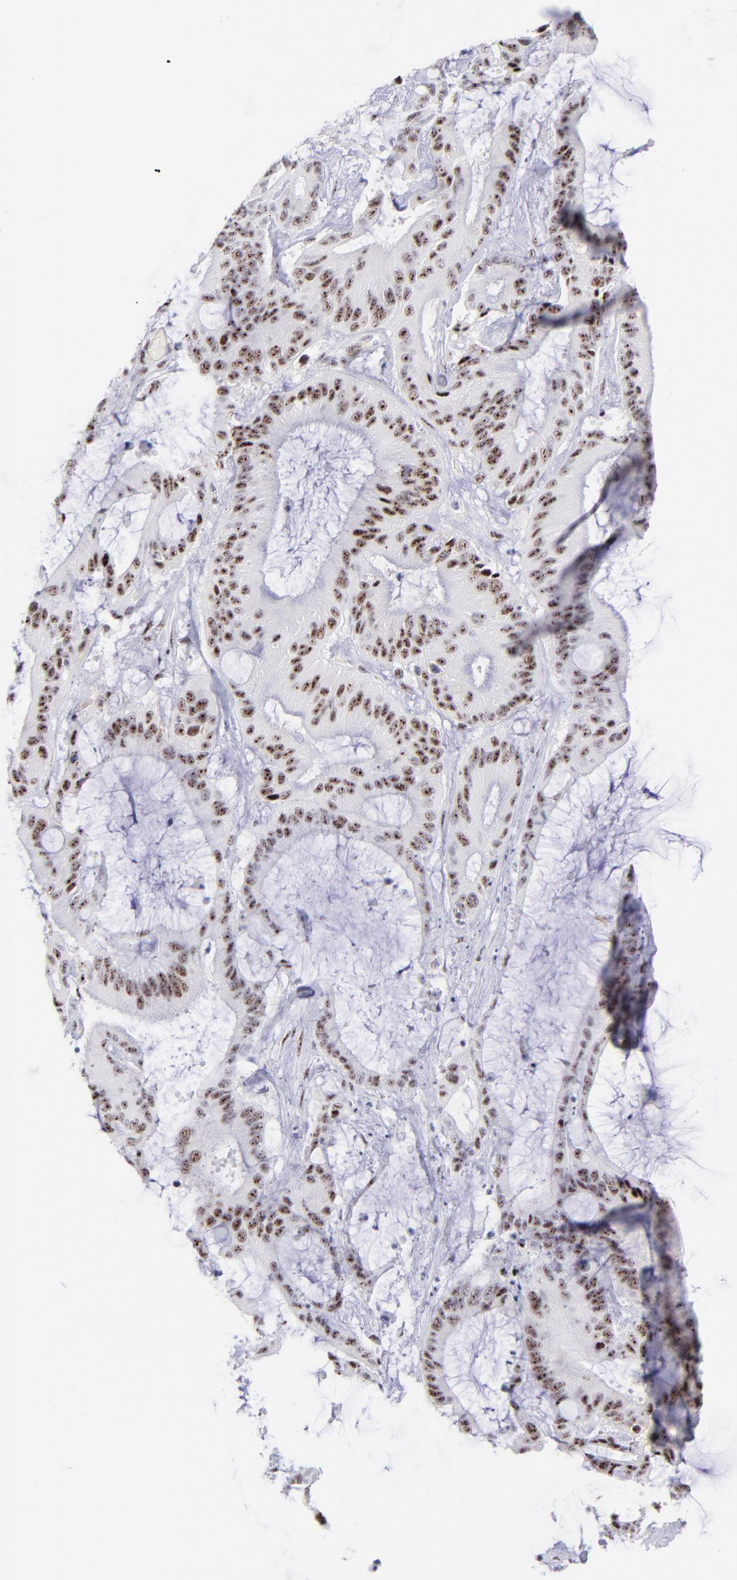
{"staining": {"intensity": "strong", "quantity": ">75%", "location": "nuclear"}, "tissue": "liver cancer", "cell_type": "Tumor cells", "image_type": "cancer", "snomed": [{"axis": "morphology", "description": "Cholangiocarcinoma"}, {"axis": "topography", "description": "Liver"}], "caption": "Immunohistochemical staining of human liver cancer exhibits high levels of strong nuclear expression in about >75% of tumor cells. The protein of interest is shown in brown color, while the nuclei are stained blue.", "gene": "CDC25C", "patient": {"sex": "female", "age": 73}}